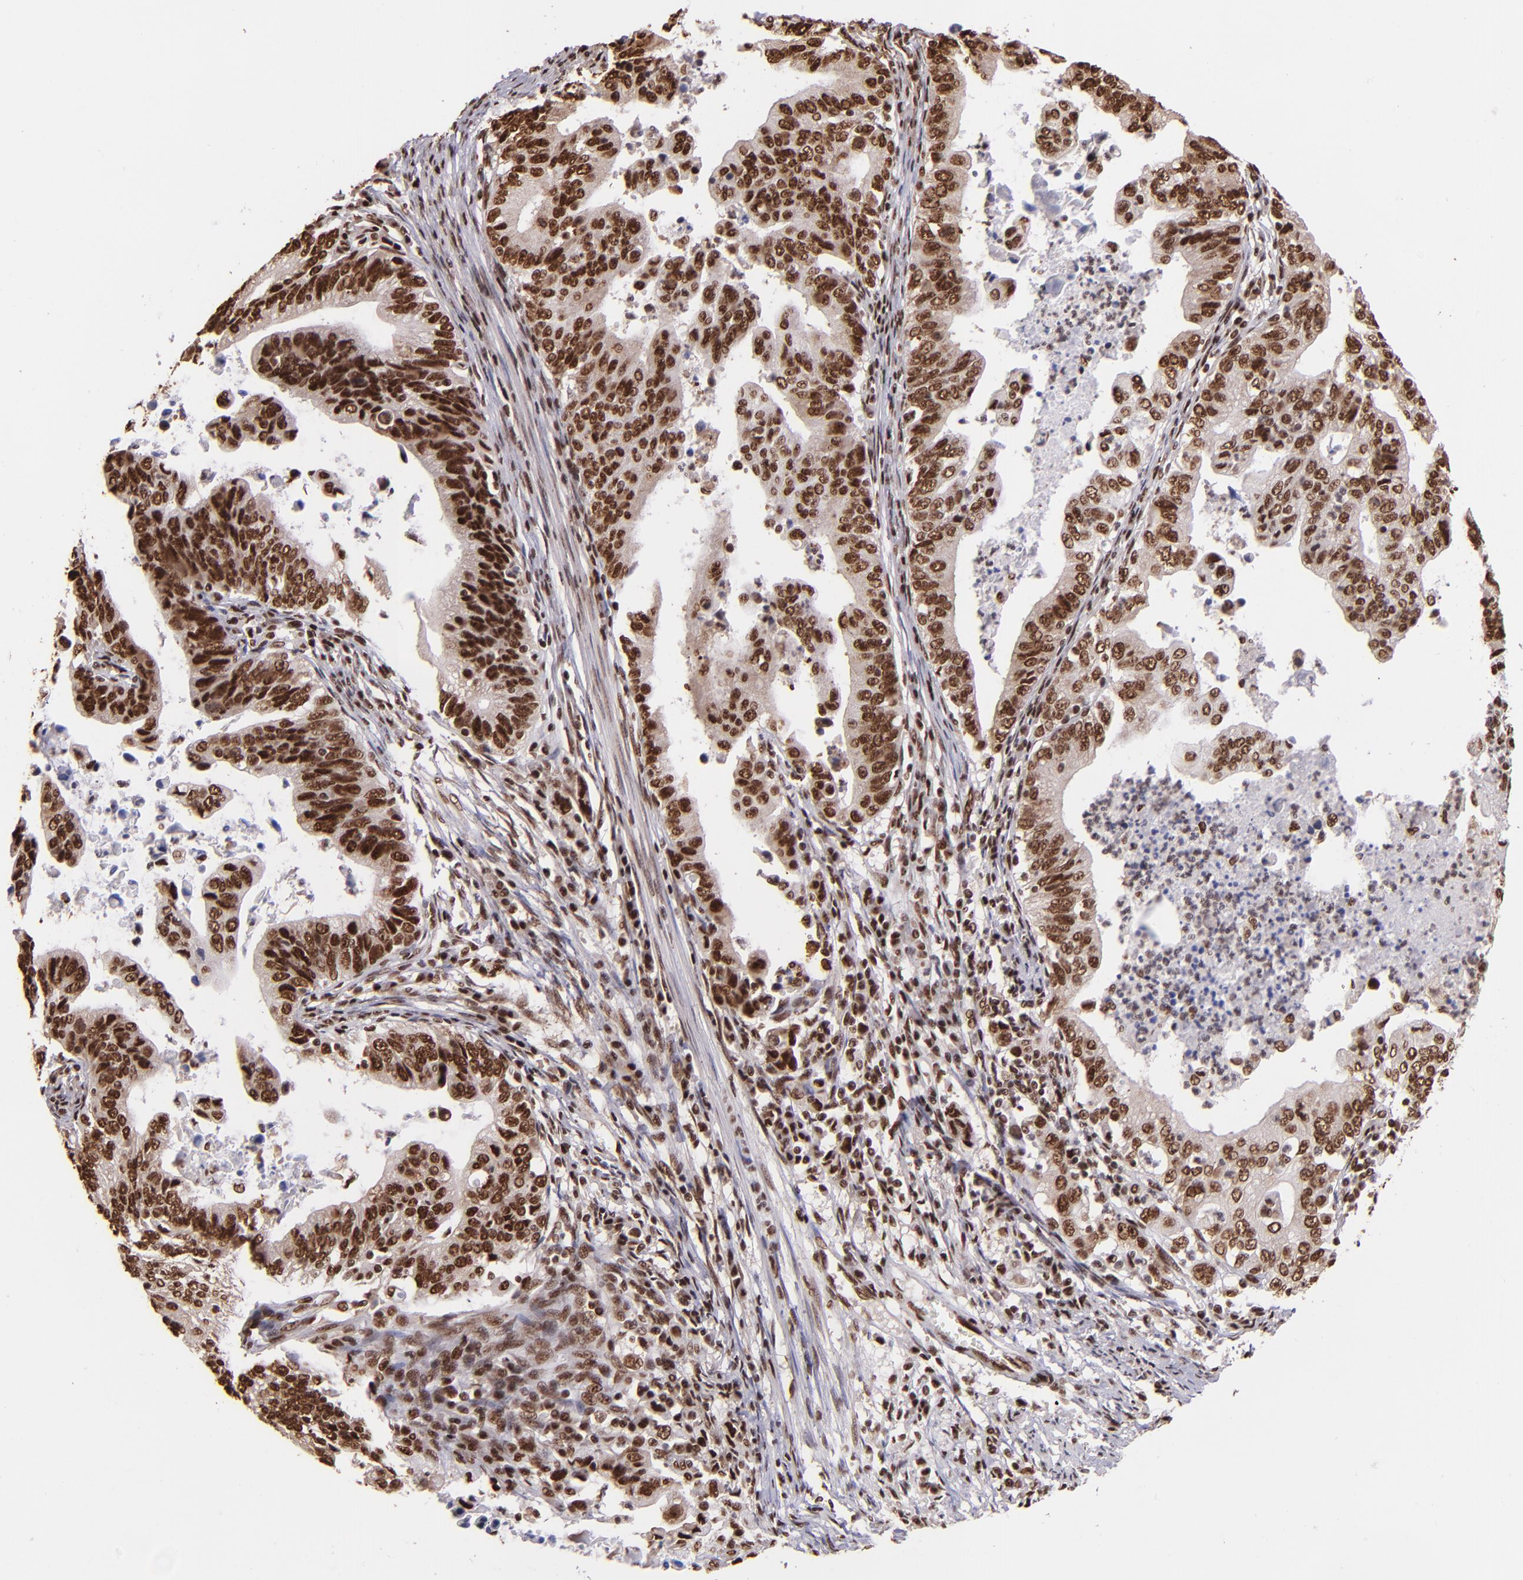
{"staining": {"intensity": "strong", "quantity": ">75%", "location": "nuclear"}, "tissue": "stomach cancer", "cell_type": "Tumor cells", "image_type": "cancer", "snomed": [{"axis": "morphology", "description": "Adenocarcinoma, NOS"}, {"axis": "topography", "description": "Stomach, upper"}], "caption": "Immunohistochemistry photomicrograph of neoplastic tissue: adenocarcinoma (stomach) stained using immunohistochemistry (IHC) exhibits high levels of strong protein expression localized specifically in the nuclear of tumor cells, appearing as a nuclear brown color.", "gene": "PQBP1", "patient": {"sex": "female", "age": 50}}